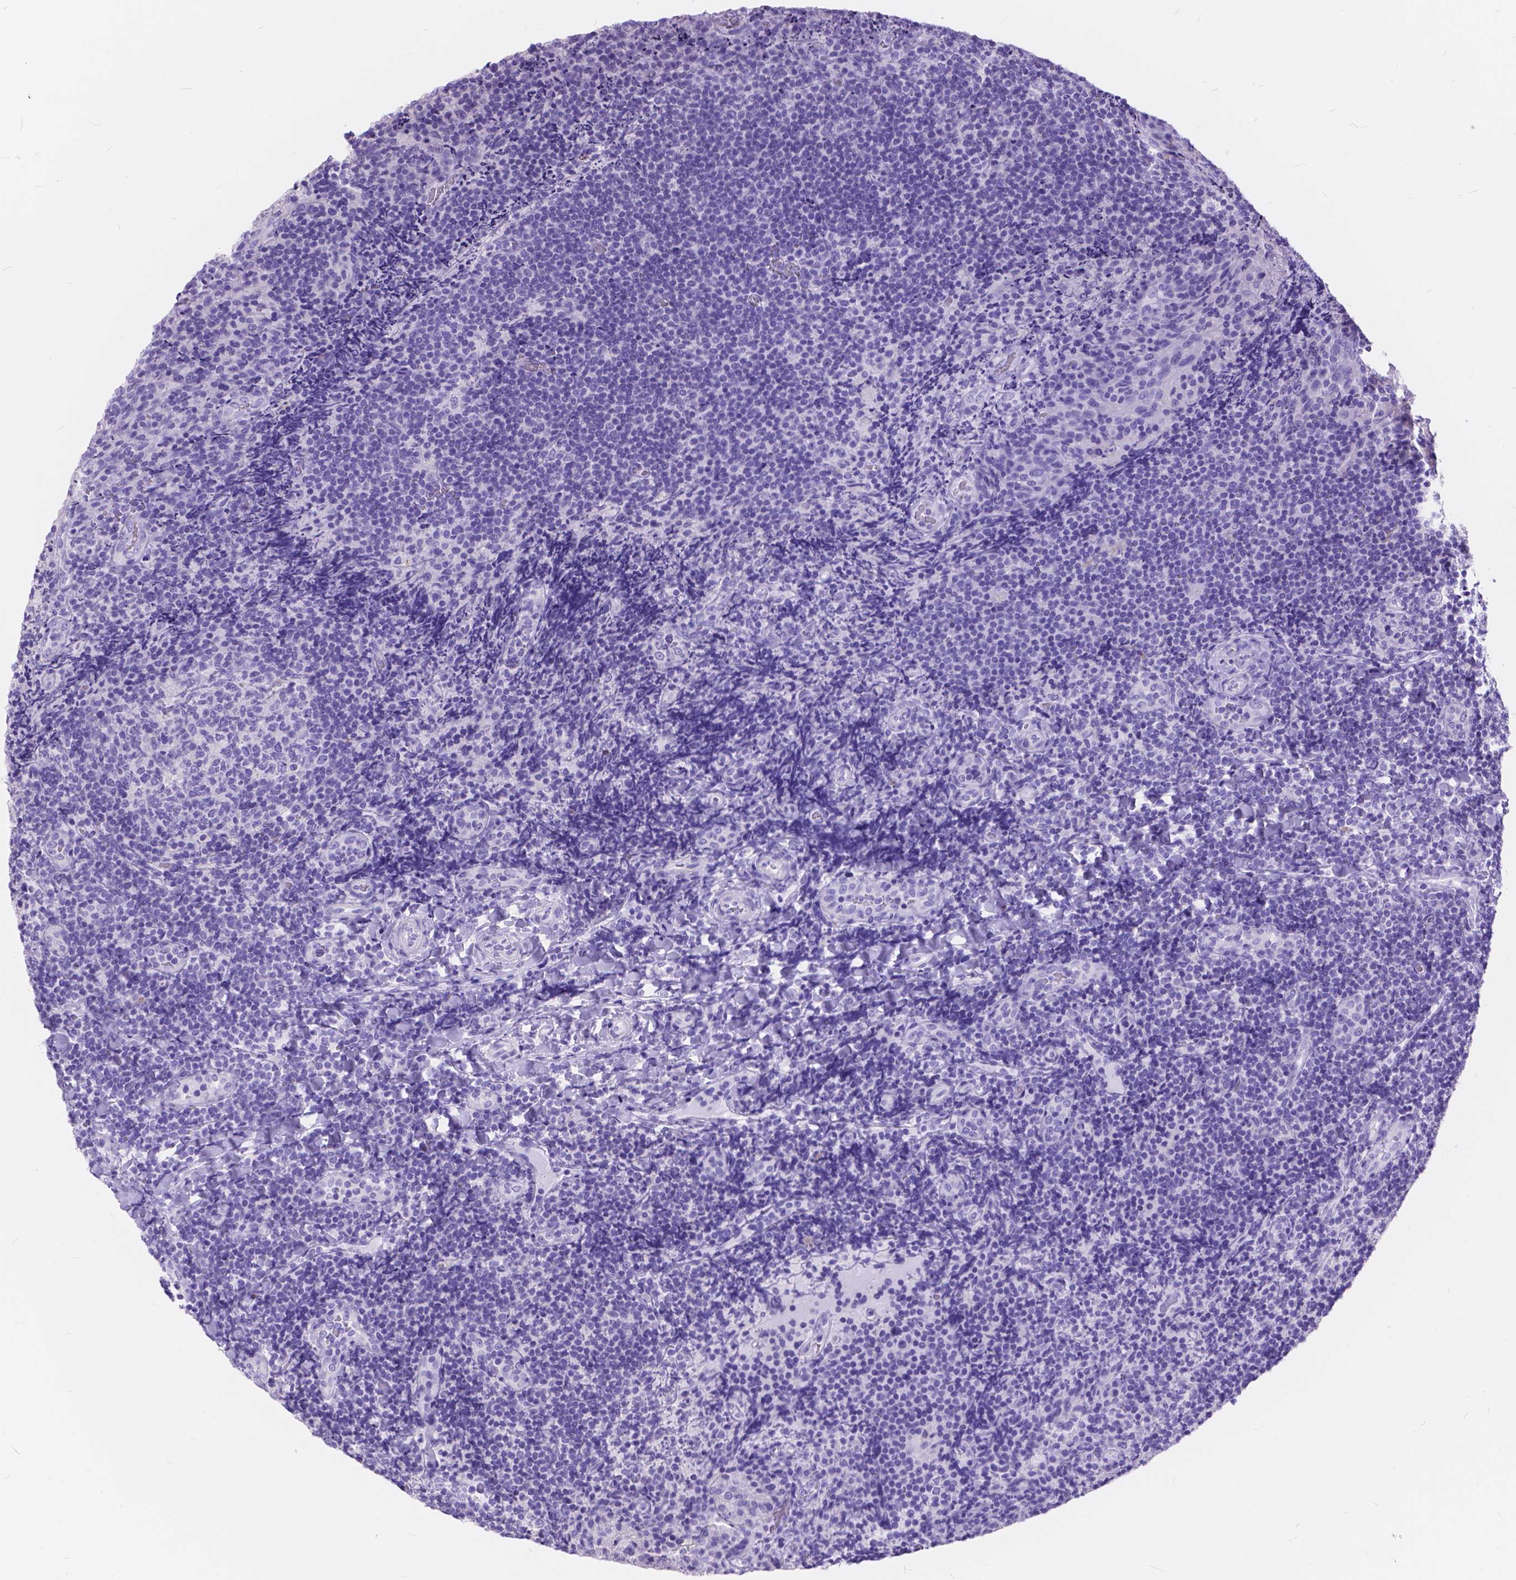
{"staining": {"intensity": "negative", "quantity": "none", "location": "none"}, "tissue": "tonsil", "cell_type": "Germinal center cells", "image_type": "normal", "snomed": [{"axis": "morphology", "description": "Normal tissue, NOS"}, {"axis": "topography", "description": "Tonsil"}], "caption": "IHC histopathology image of benign tonsil: tonsil stained with DAB shows no significant protein expression in germinal center cells. (Stains: DAB immunohistochemistry with hematoxylin counter stain, Microscopy: brightfield microscopy at high magnification).", "gene": "FOXL2", "patient": {"sex": "male", "age": 17}}